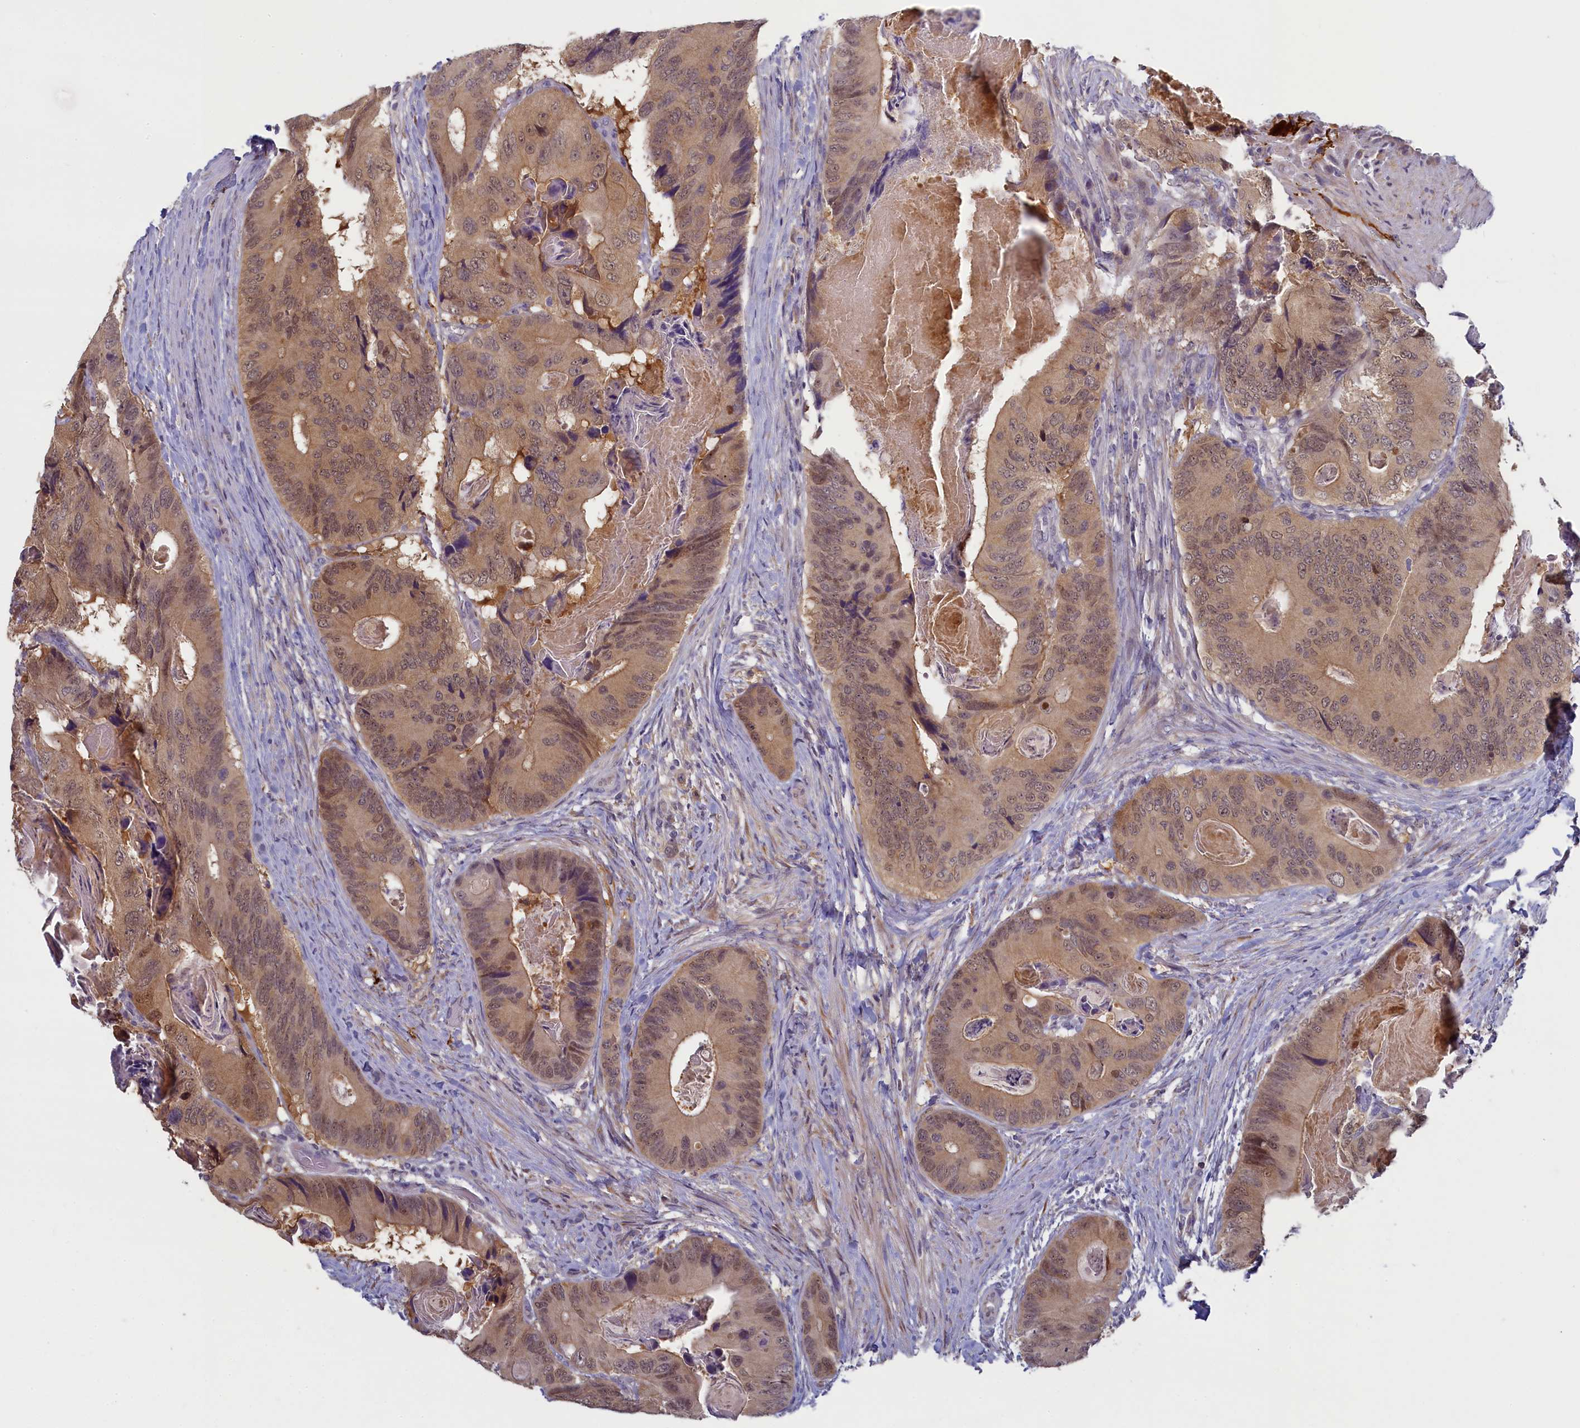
{"staining": {"intensity": "moderate", "quantity": ">75%", "location": "cytoplasmic/membranous,nuclear"}, "tissue": "colorectal cancer", "cell_type": "Tumor cells", "image_type": "cancer", "snomed": [{"axis": "morphology", "description": "Adenocarcinoma, NOS"}, {"axis": "topography", "description": "Colon"}], "caption": "DAB immunohistochemical staining of human colorectal cancer (adenocarcinoma) shows moderate cytoplasmic/membranous and nuclear protein positivity in about >75% of tumor cells.", "gene": "UCHL3", "patient": {"sex": "male", "age": 84}}